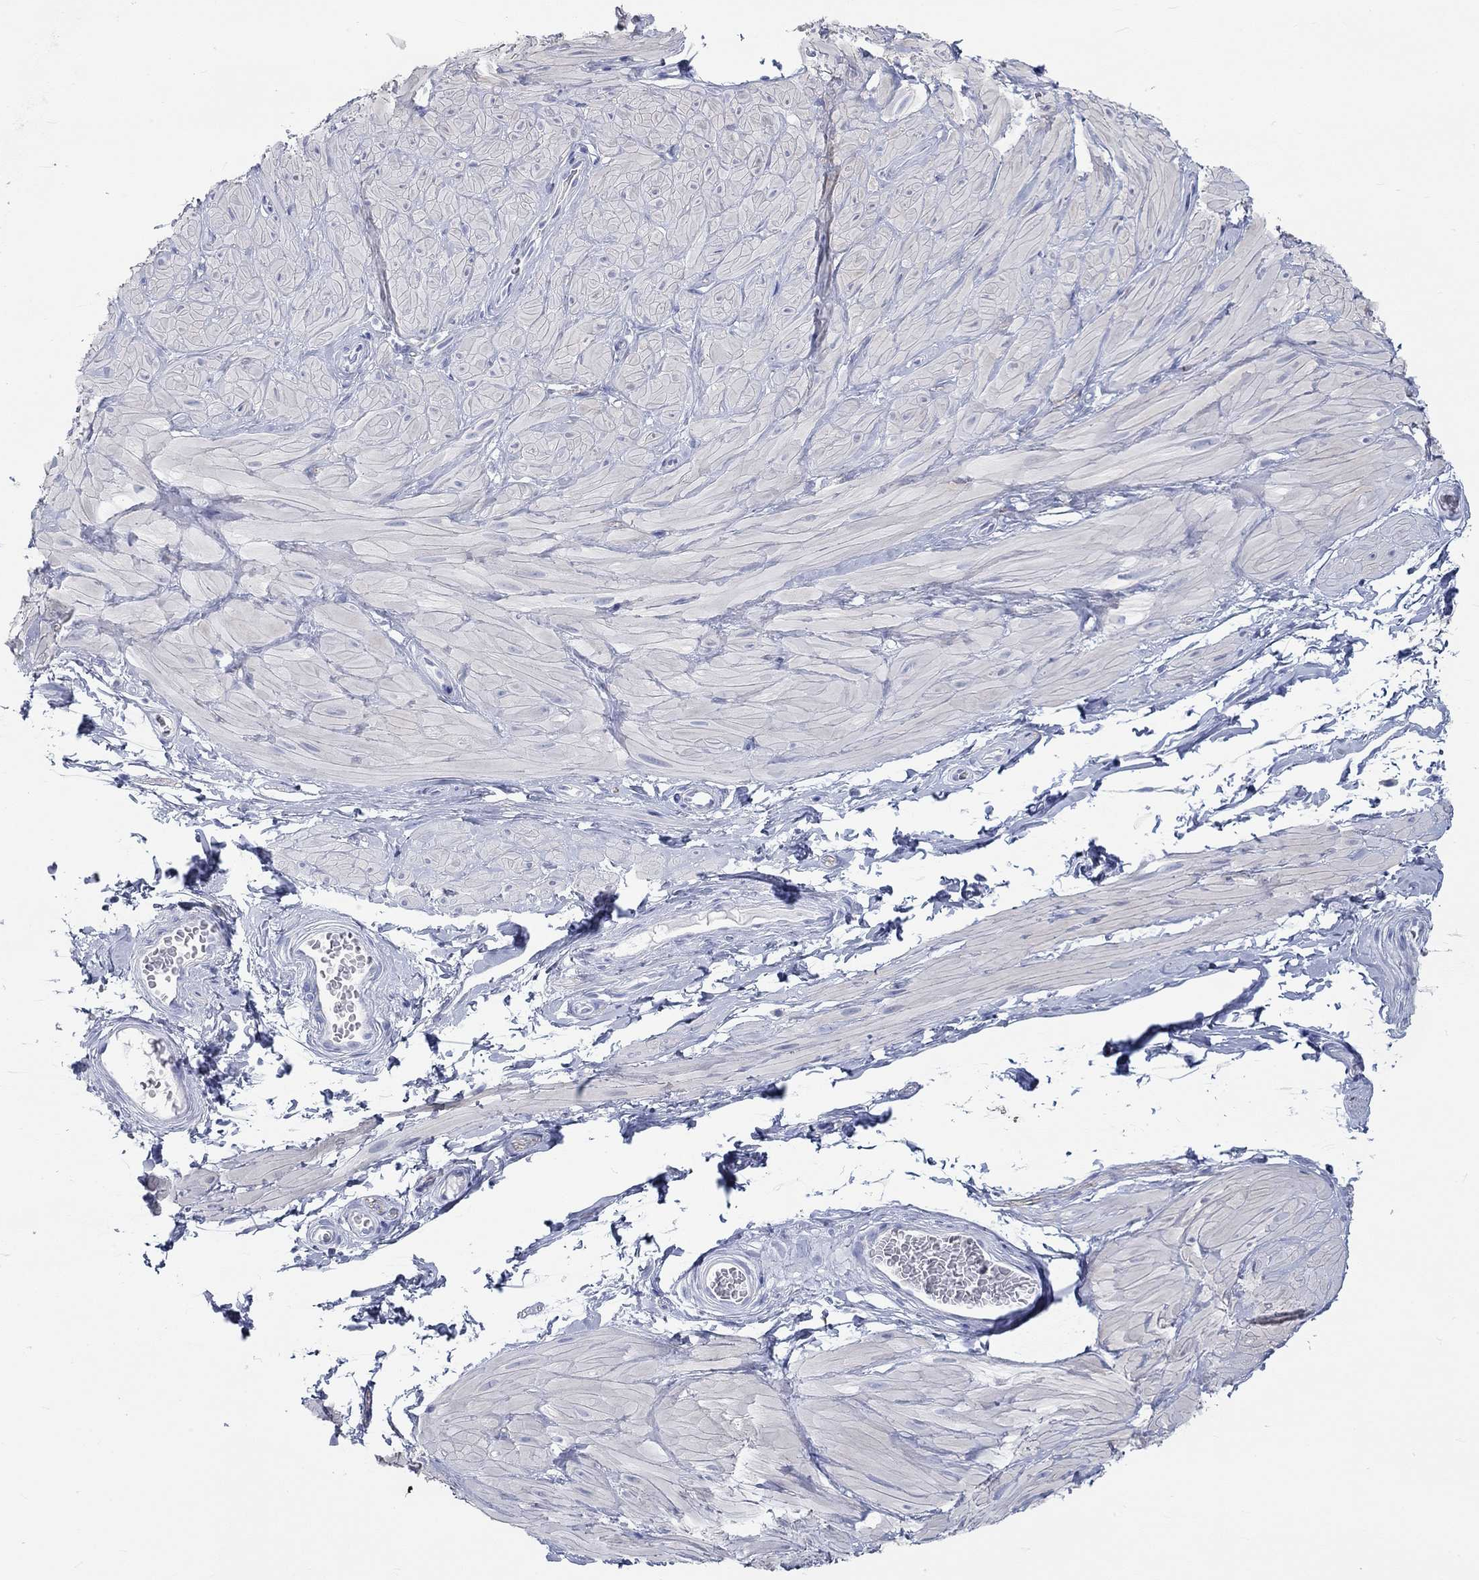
{"staining": {"intensity": "negative", "quantity": "none", "location": "none"}, "tissue": "soft tissue", "cell_type": "Fibroblasts", "image_type": "normal", "snomed": [{"axis": "morphology", "description": "Normal tissue, NOS"}, {"axis": "topography", "description": "Smooth muscle"}, {"axis": "topography", "description": "Peripheral nerve tissue"}], "caption": "Fibroblasts are negative for protein expression in benign human soft tissue. (DAB IHC, high magnification).", "gene": "SPATA9", "patient": {"sex": "male", "age": 22}}